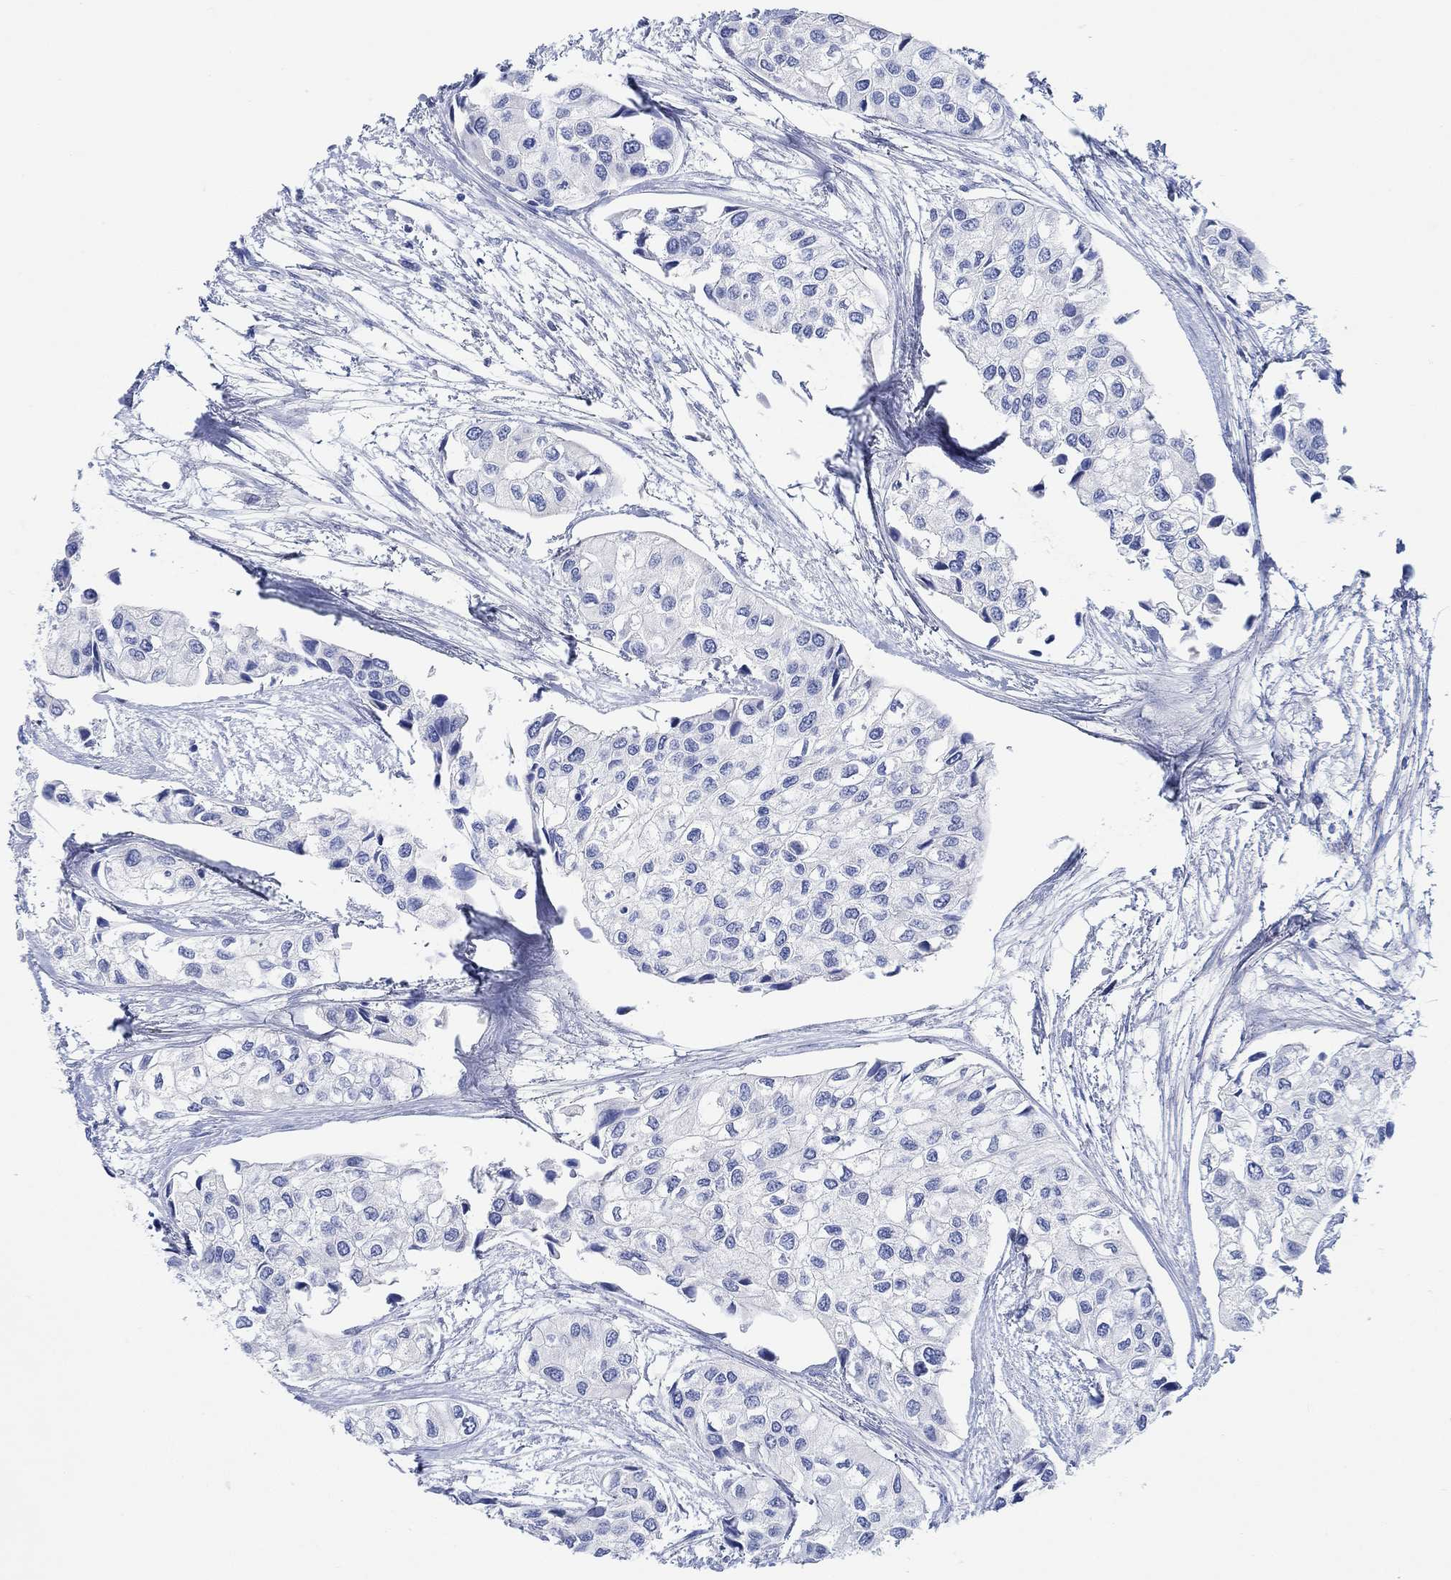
{"staining": {"intensity": "negative", "quantity": "none", "location": "none"}, "tissue": "urothelial cancer", "cell_type": "Tumor cells", "image_type": "cancer", "snomed": [{"axis": "morphology", "description": "Urothelial carcinoma, High grade"}, {"axis": "topography", "description": "Urinary bladder"}], "caption": "Human high-grade urothelial carcinoma stained for a protein using immunohistochemistry (IHC) shows no expression in tumor cells.", "gene": "PPP1R17", "patient": {"sex": "male", "age": 73}}